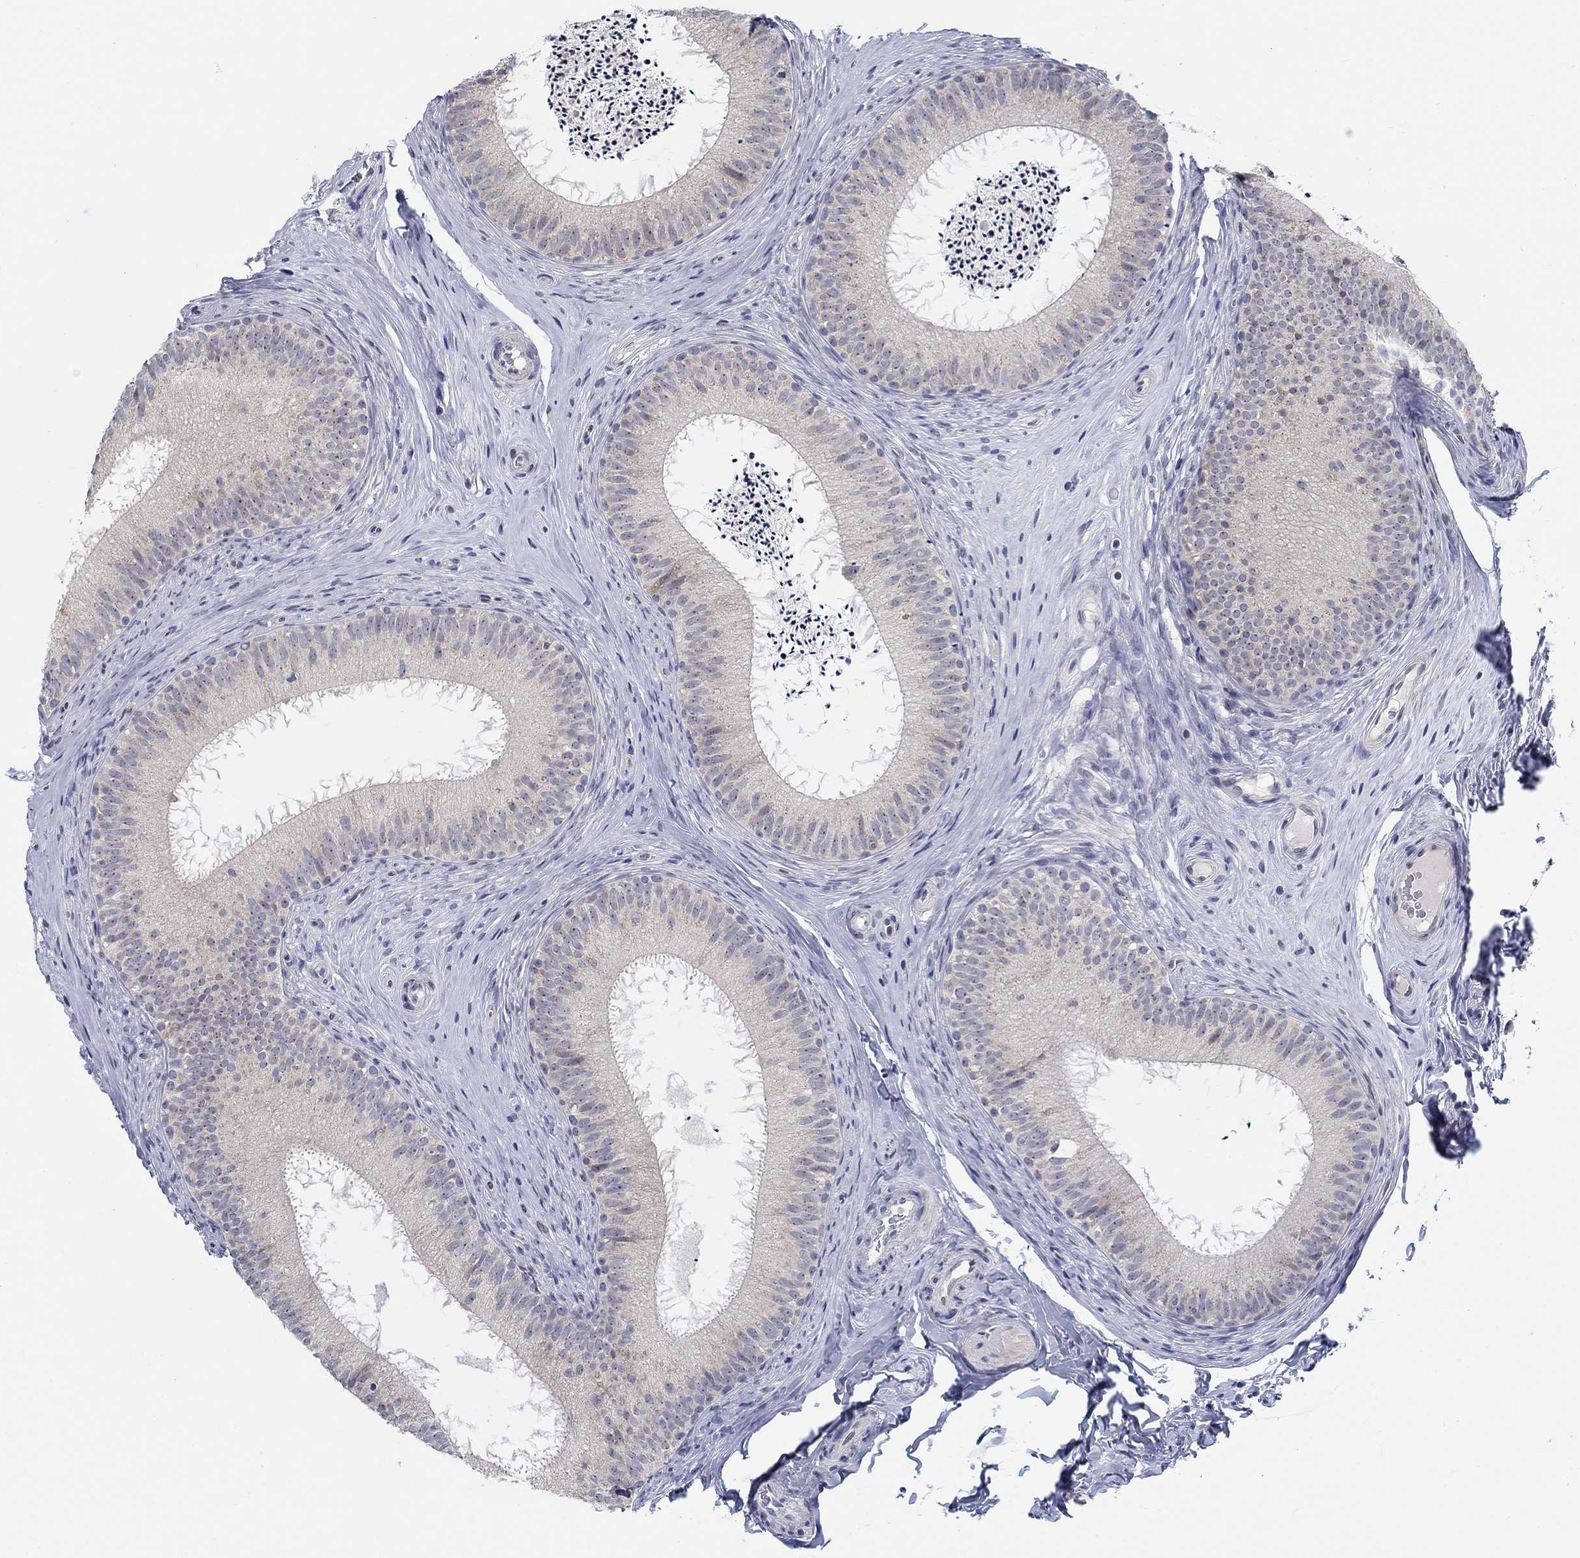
{"staining": {"intensity": "negative", "quantity": "none", "location": "none"}, "tissue": "epididymis", "cell_type": "Glandular cells", "image_type": "normal", "snomed": [{"axis": "morphology", "description": "Normal tissue, NOS"}, {"axis": "morphology", "description": "Carcinoma, Embryonal, NOS"}, {"axis": "topography", "description": "Testis"}, {"axis": "topography", "description": "Epididymis"}], "caption": "High magnification brightfield microscopy of benign epididymis stained with DAB (3,3'-diaminobenzidine) (brown) and counterstained with hematoxylin (blue): glandular cells show no significant expression. The staining was performed using DAB (3,3'-diaminobenzidine) to visualize the protein expression in brown, while the nuclei were stained in blue with hematoxylin (Magnification: 20x).", "gene": "SMIM18", "patient": {"sex": "male", "age": 24}}